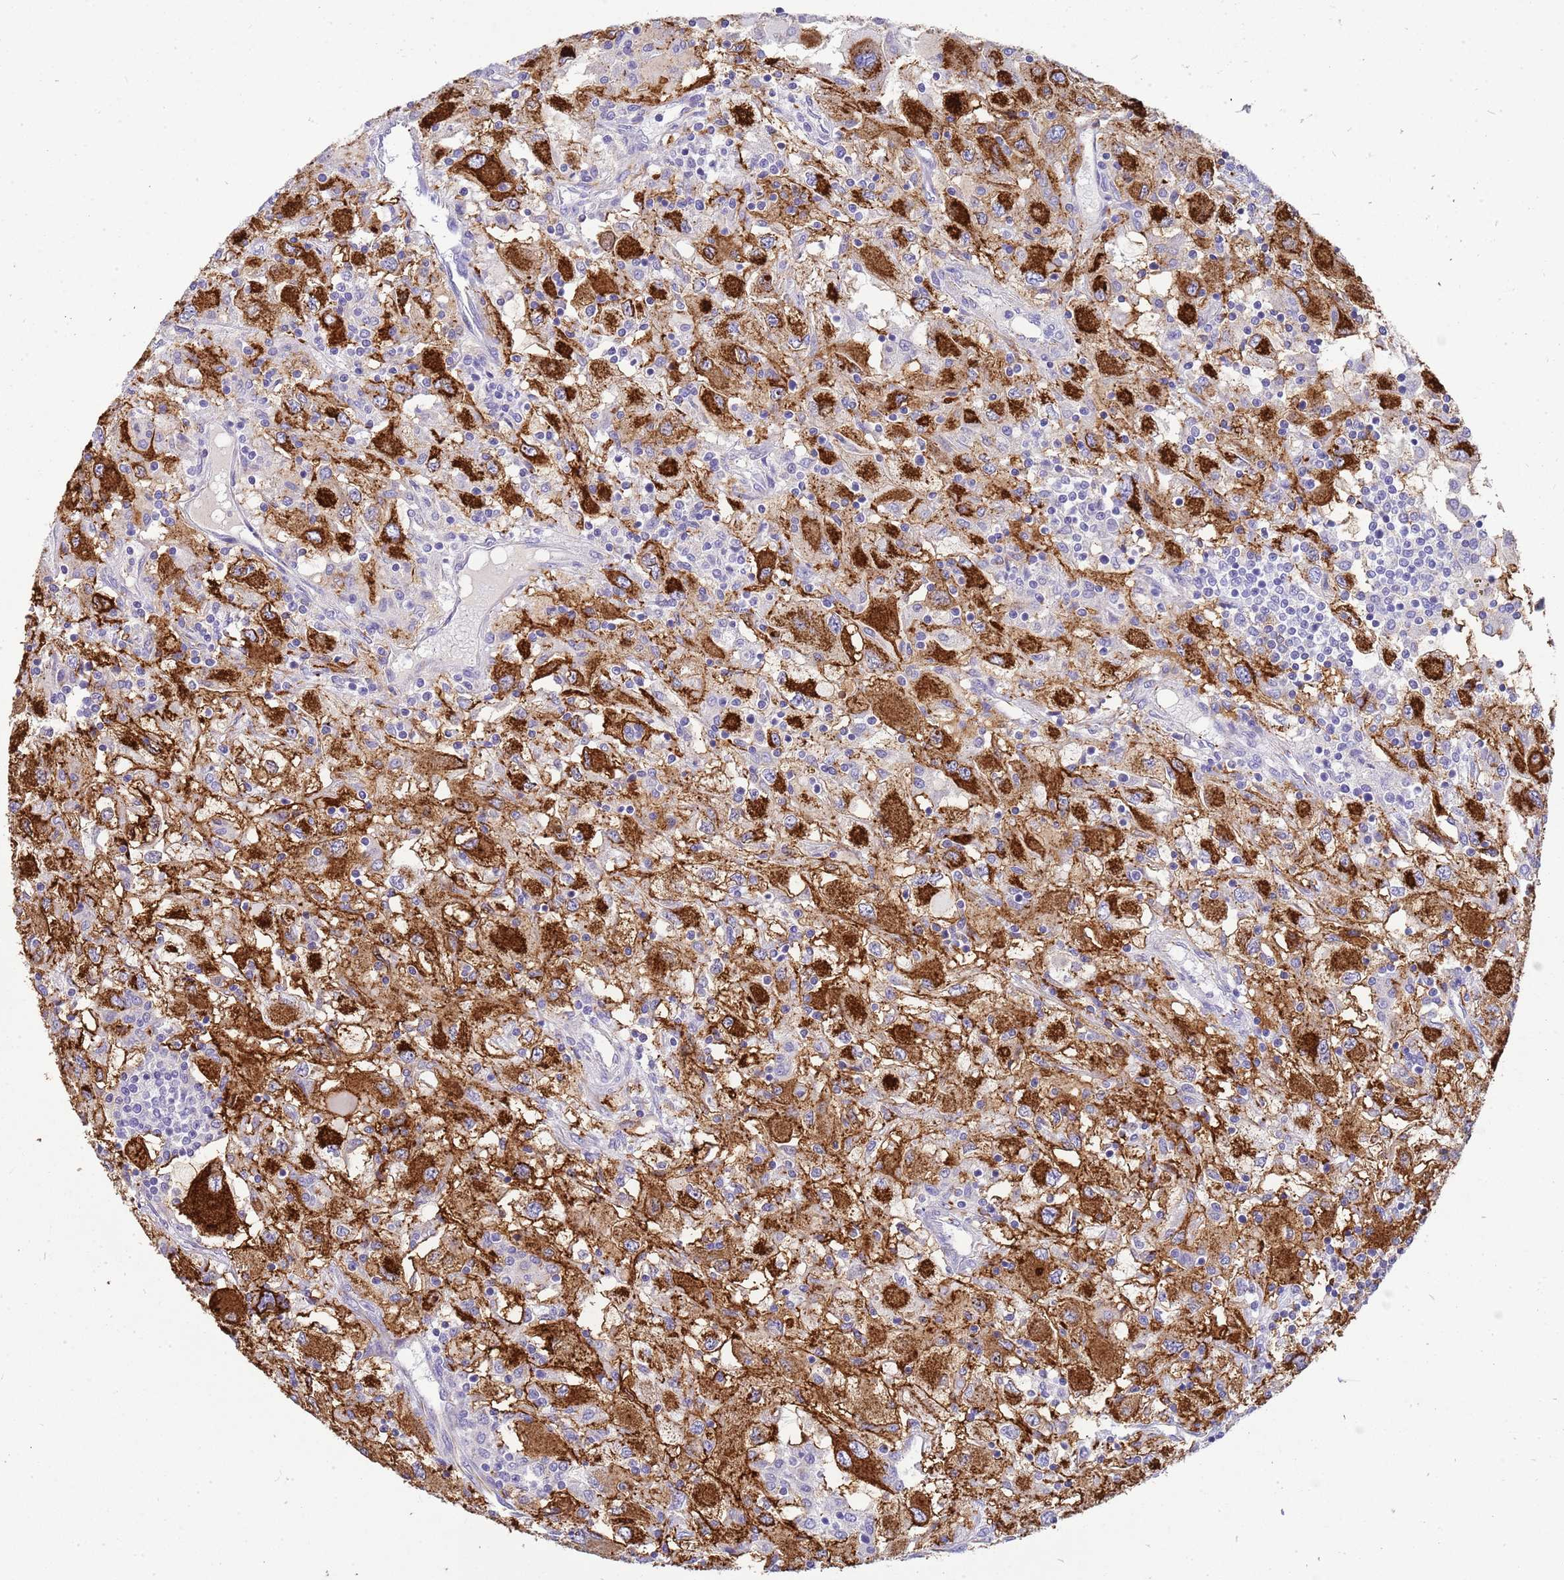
{"staining": {"intensity": "strong", "quantity": "25%-75%", "location": "cytoplasmic/membranous"}, "tissue": "renal cancer", "cell_type": "Tumor cells", "image_type": "cancer", "snomed": [{"axis": "morphology", "description": "Adenocarcinoma, NOS"}, {"axis": "topography", "description": "Kidney"}], "caption": "IHC (DAB) staining of human renal adenocarcinoma shows strong cytoplasmic/membranous protein expression in approximately 25%-75% of tumor cells.", "gene": "ZDHHC1", "patient": {"sex": "female", "age": 67}}